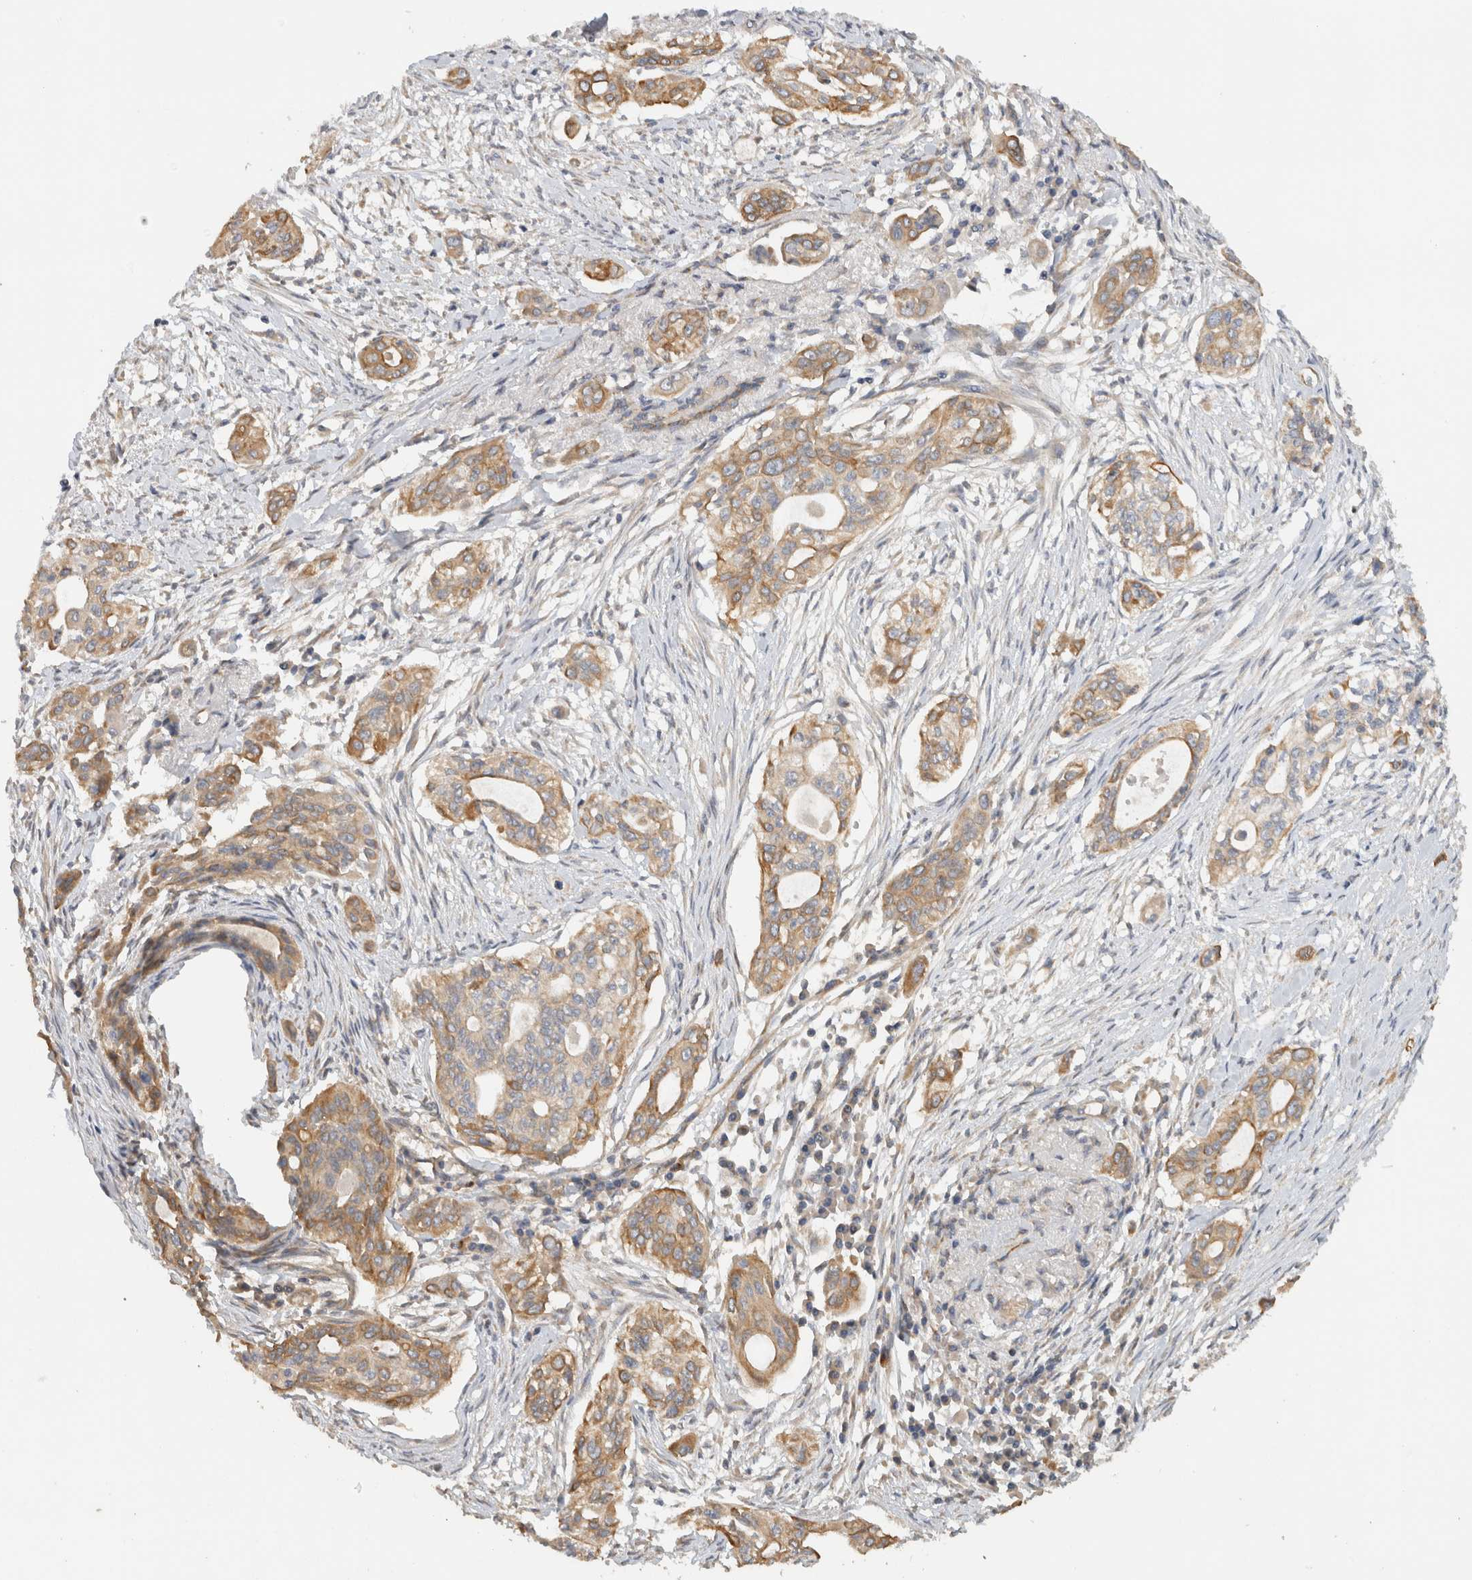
{"staining": {"intensity": "moderate", "quantity": ">75%", "location": "cytoplasmic/membranous"}, "tissue": "pancreatic cancer", "cell_type": "Tumor cells", "image_type": "cancer", "snomed": [{"axis": "morphology", "description": "Adenocarcinoma, NOS"}, {"axis": "topography", "description": "Pancreas"}], "caption": "Immunohistochemical staining of pancreatic cancer shows moderate cytoplasmic/membranous protein expression in approximately >75% of tumor cells.", "gene": "PUM1", "patient": {"sex": "female", "age": 60}}